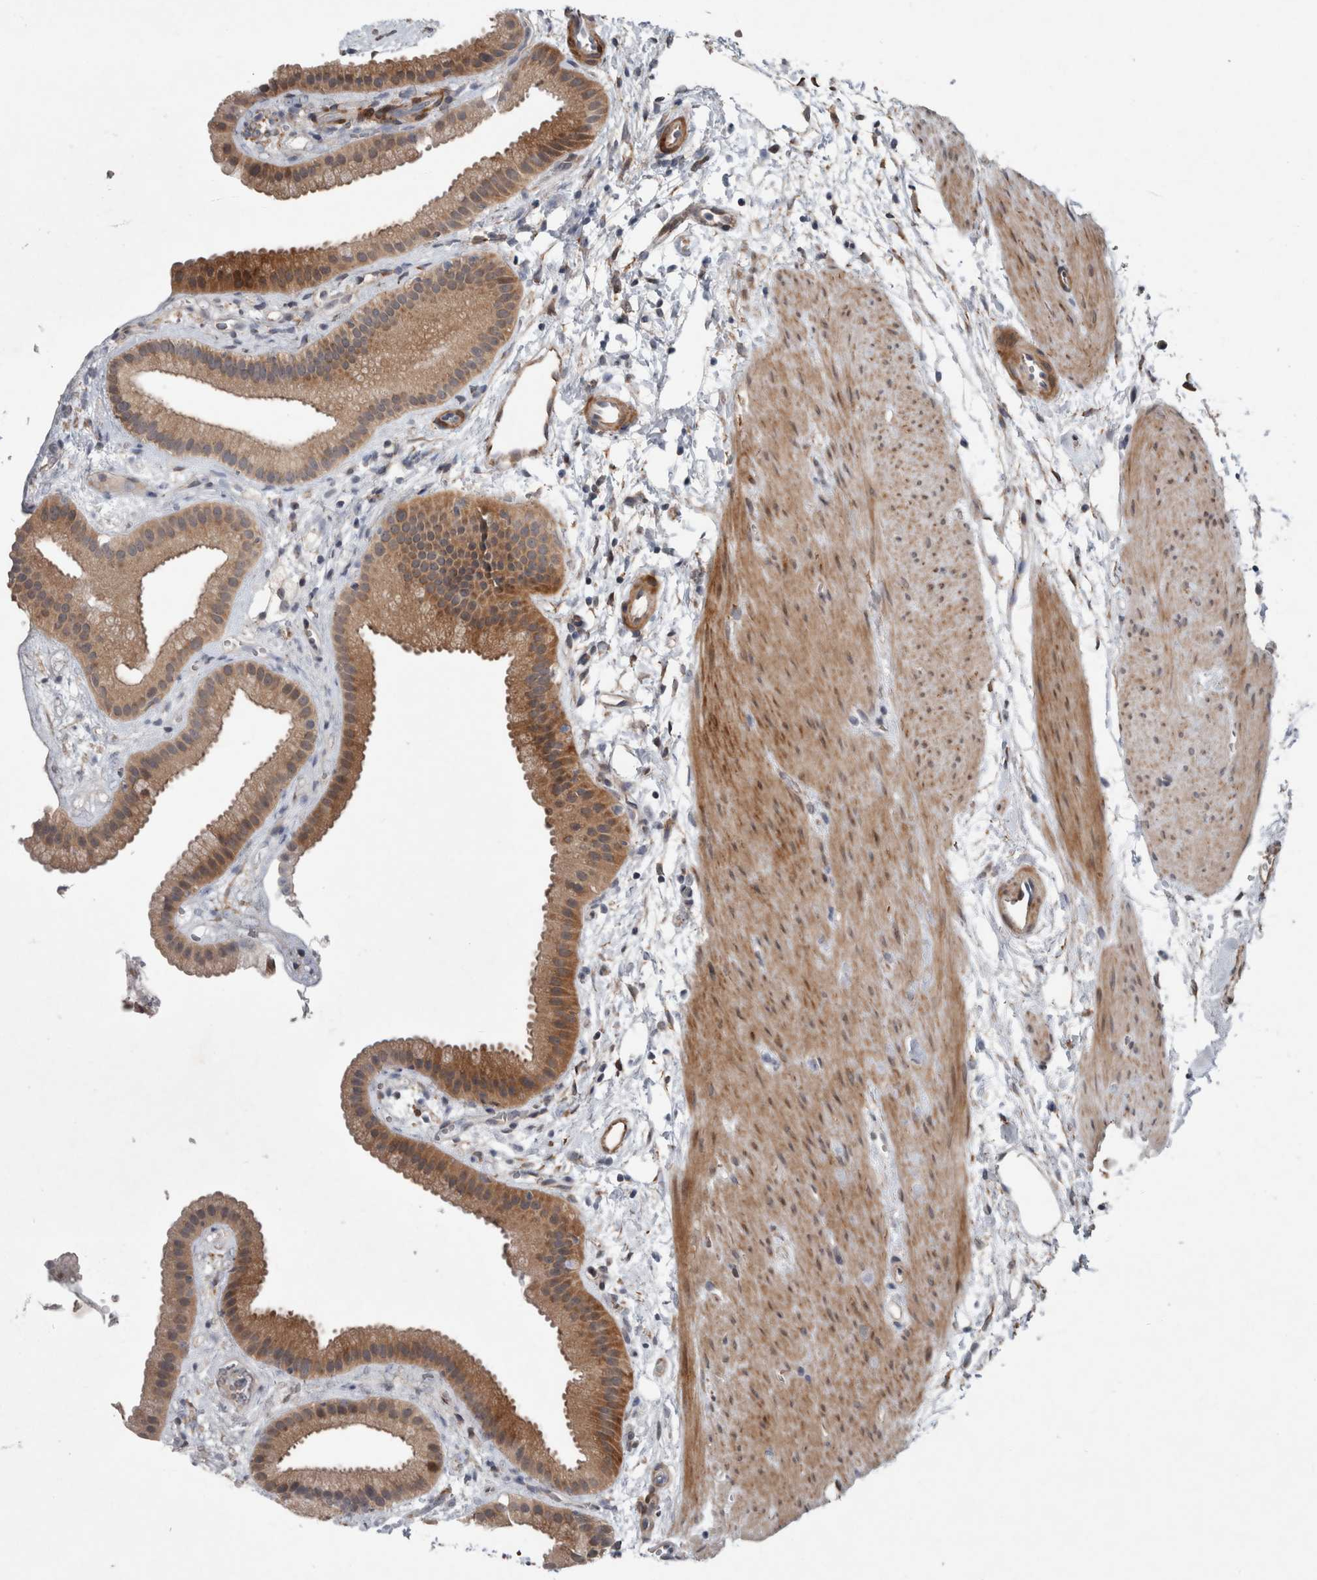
{"staining": {"intensity": "moderate", "quantity": "25%-75%", "location": "cytoplasmic/membranous,nuclear"}, "tissue": "gallbladder", "cell_type": "Glandular cells", "image_type": "normal", "snomed": [{"axis": "morphology", "description": "Normal tissue, NOS"}, {"axis": "topography", "description": "Gallbladder"}], "caption": "Gallbladder stained with DAB (3,3'-diaminobenzidine) IHC displays medium levels of moderate cytoplasmic/membranous,nuclear positivity in approximately 25%-75% of glandular cells. (DAB = brown stain, brightfield microscopy at high magnification).", "gene": "GIMAP6", "patient": {"sex": "female", "age": 64}}